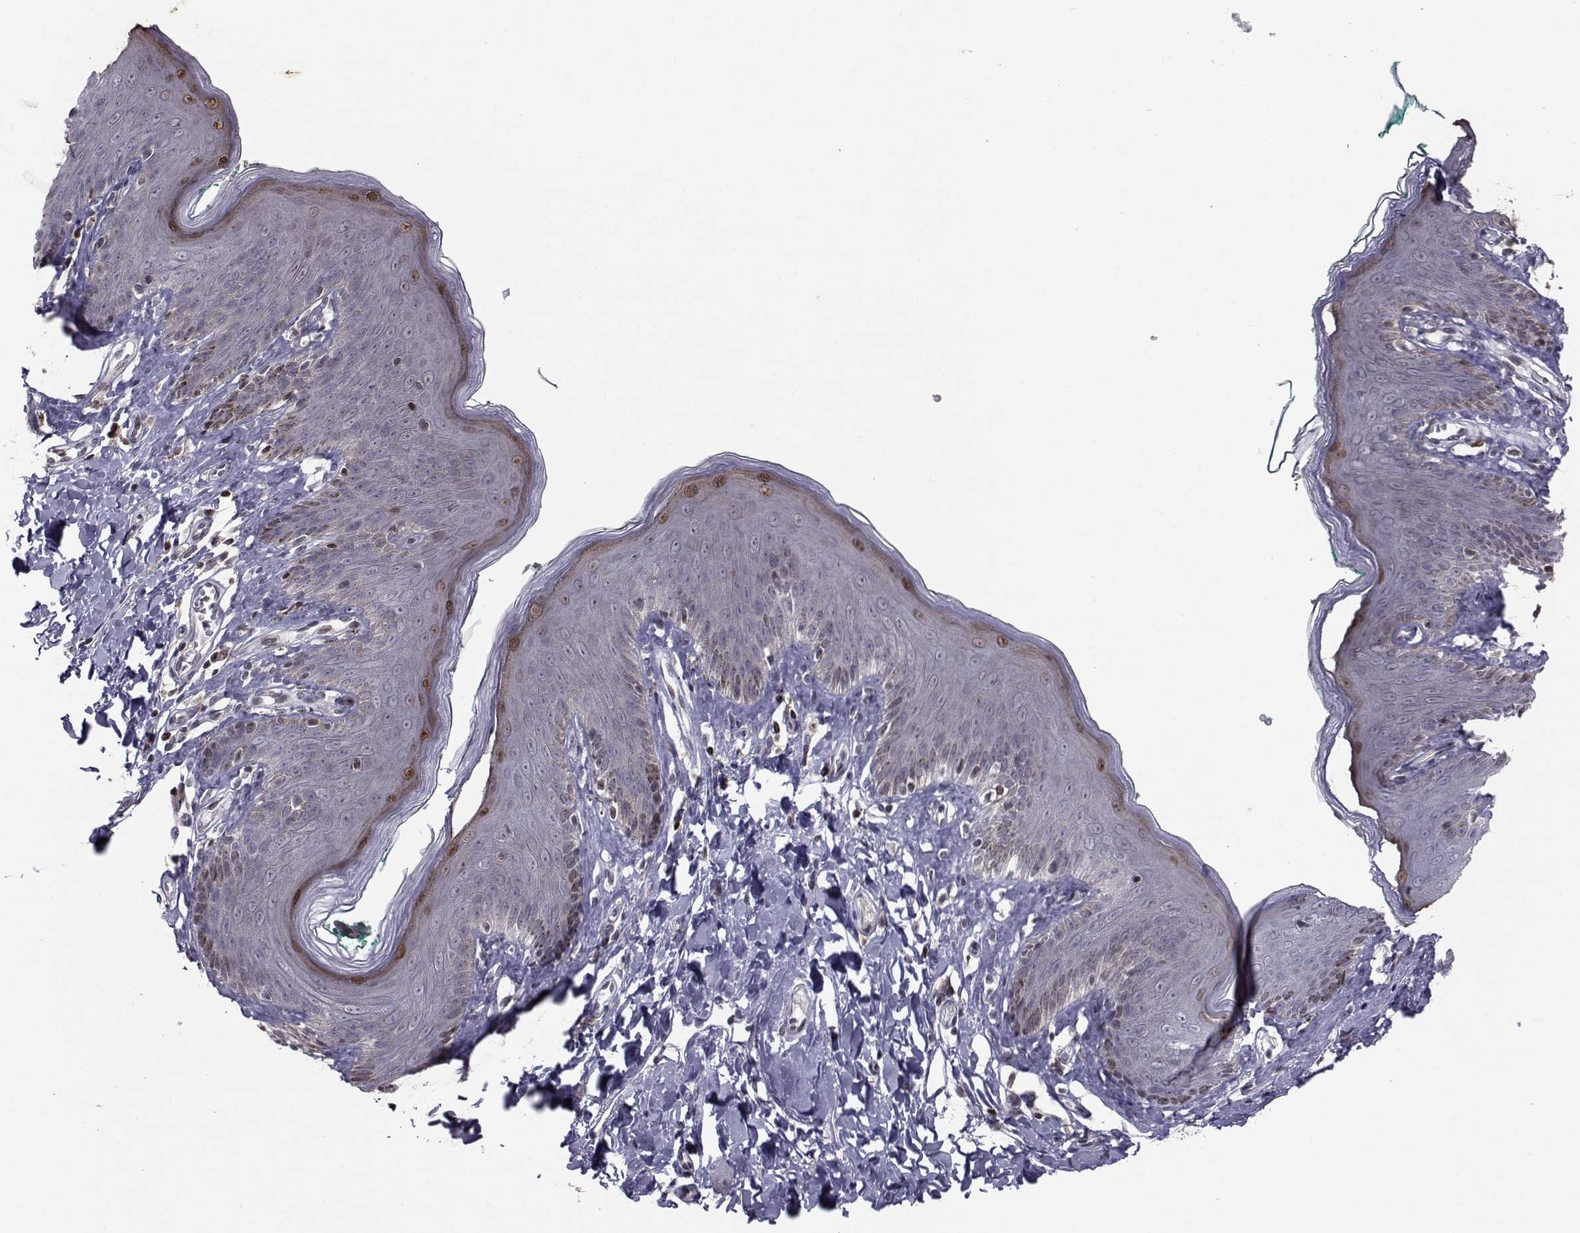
{"staining": {"intensity": "moderate", "quantity": "<25%", "location": "nuclear"}, "tissue": "skin", "cell_type": "Epidermal cells", "image_type": "normal", "snomed": [{"axis": "morphology", "description": "Normal tissue, NOS"}, {"axis": "topography", "description": "Vulva"}], "caption": "Moderate nuclear positivity for a protein is seen in approximately <25% of epidermal cells of unremarkable skin using IHC.", "gene": "PCP4L1", "patient": {"sex": "female", "age": 66}}